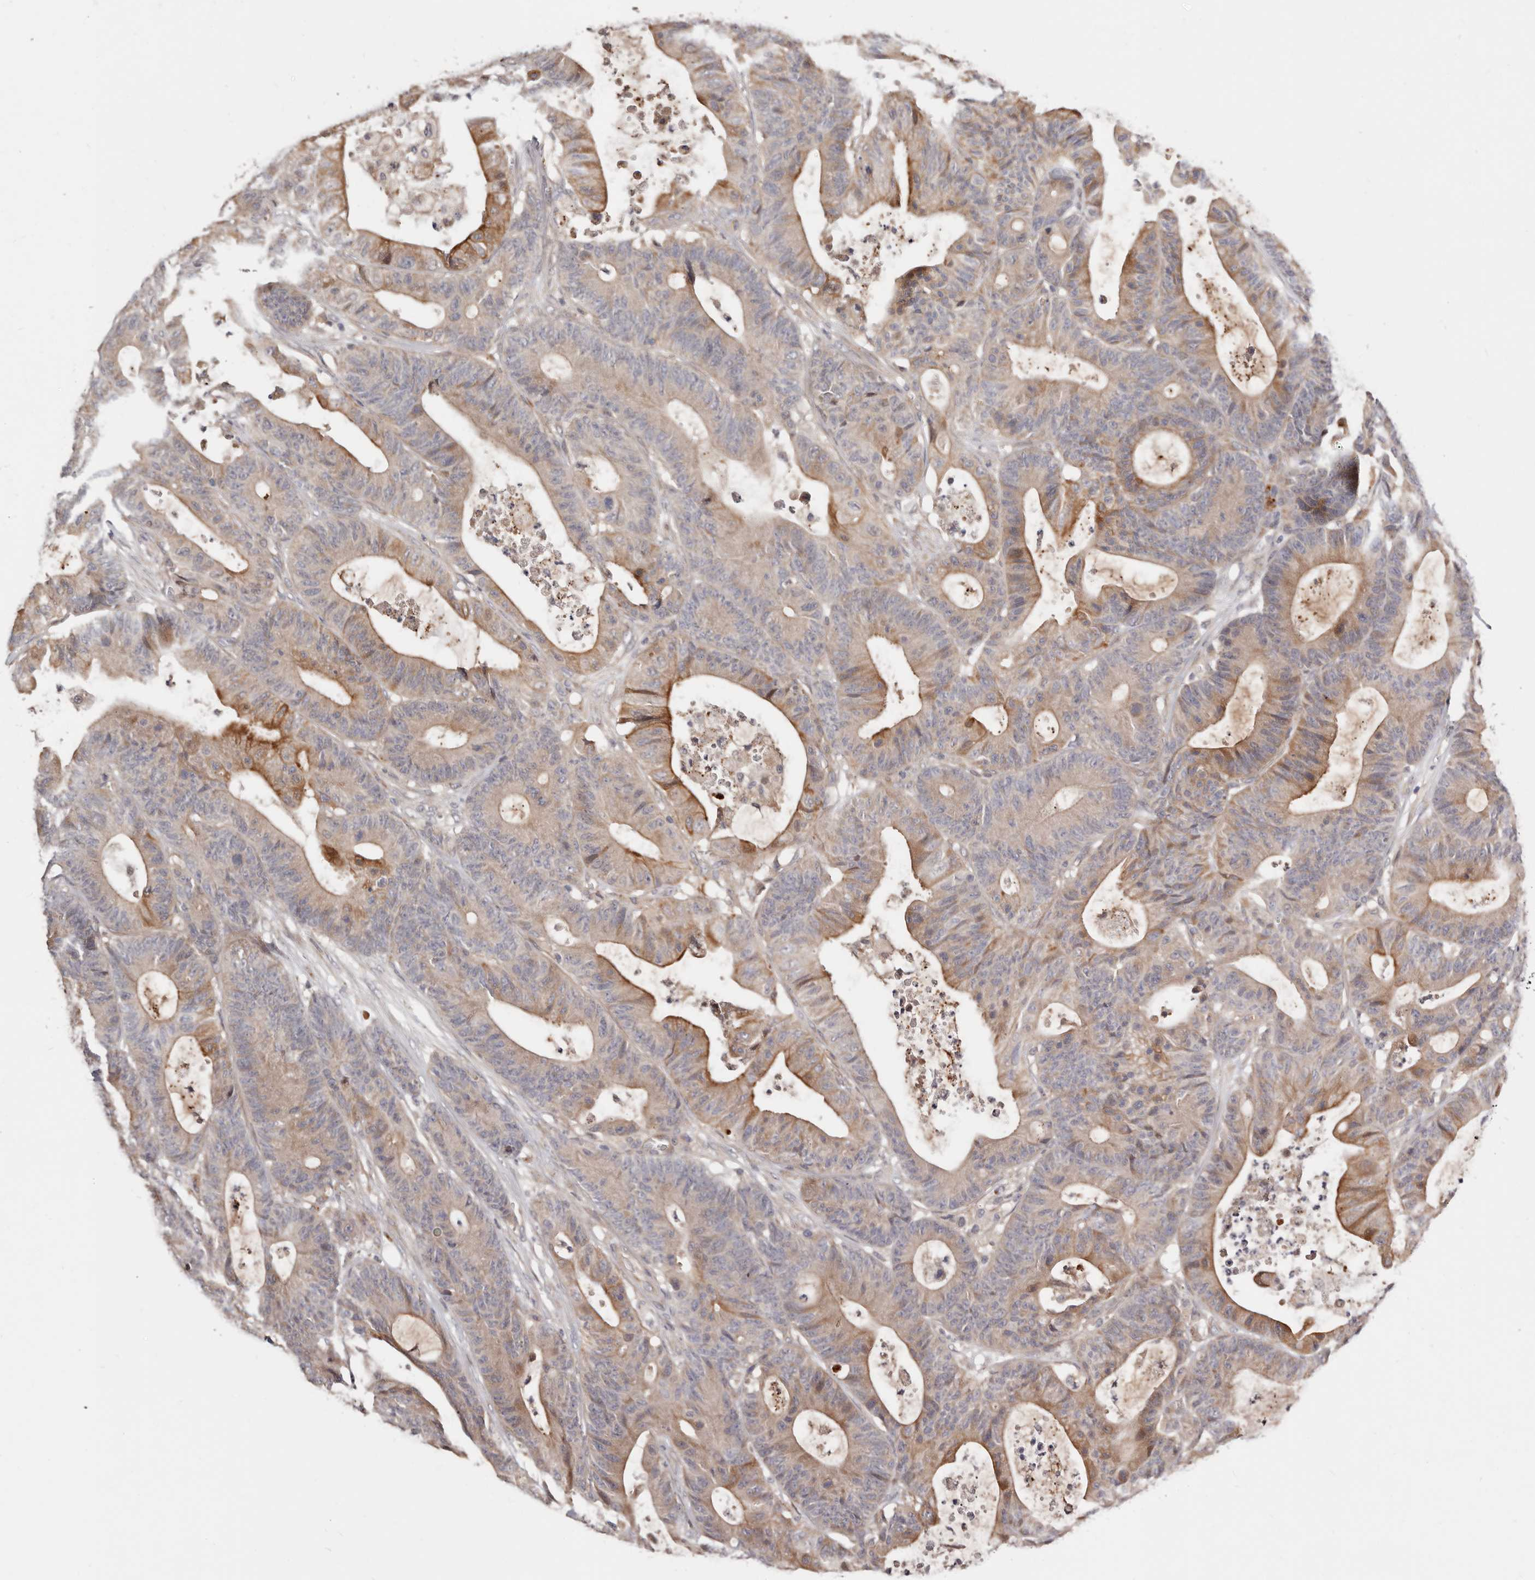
{"staining": {"intensity": "moderate", "quantity": ">75%", "location": "cytoplasmic/membranous"}, "tissue": "colorectal cancer", "cell_type": "Tumor cells", "image_type": "cancer", "snomed": [{"axis": "morphology", "description": "Adenocarcinoma, NOS"}, {"axis": "topography", "description": "Colon"}], "caption": "Protein positivity by immunohistochemistry reveals moderate cytoplasmic/membranous staining in about >75% of tumor cells in colorectal cancer. The staining was performed using DAB (3,3'-diaminobenzidine), with brown indicating positive protein expression. Nuclei are stained blue with hematoxylin.", "gene": "USP33", "patient": {"sex": "female", "age": 84}}